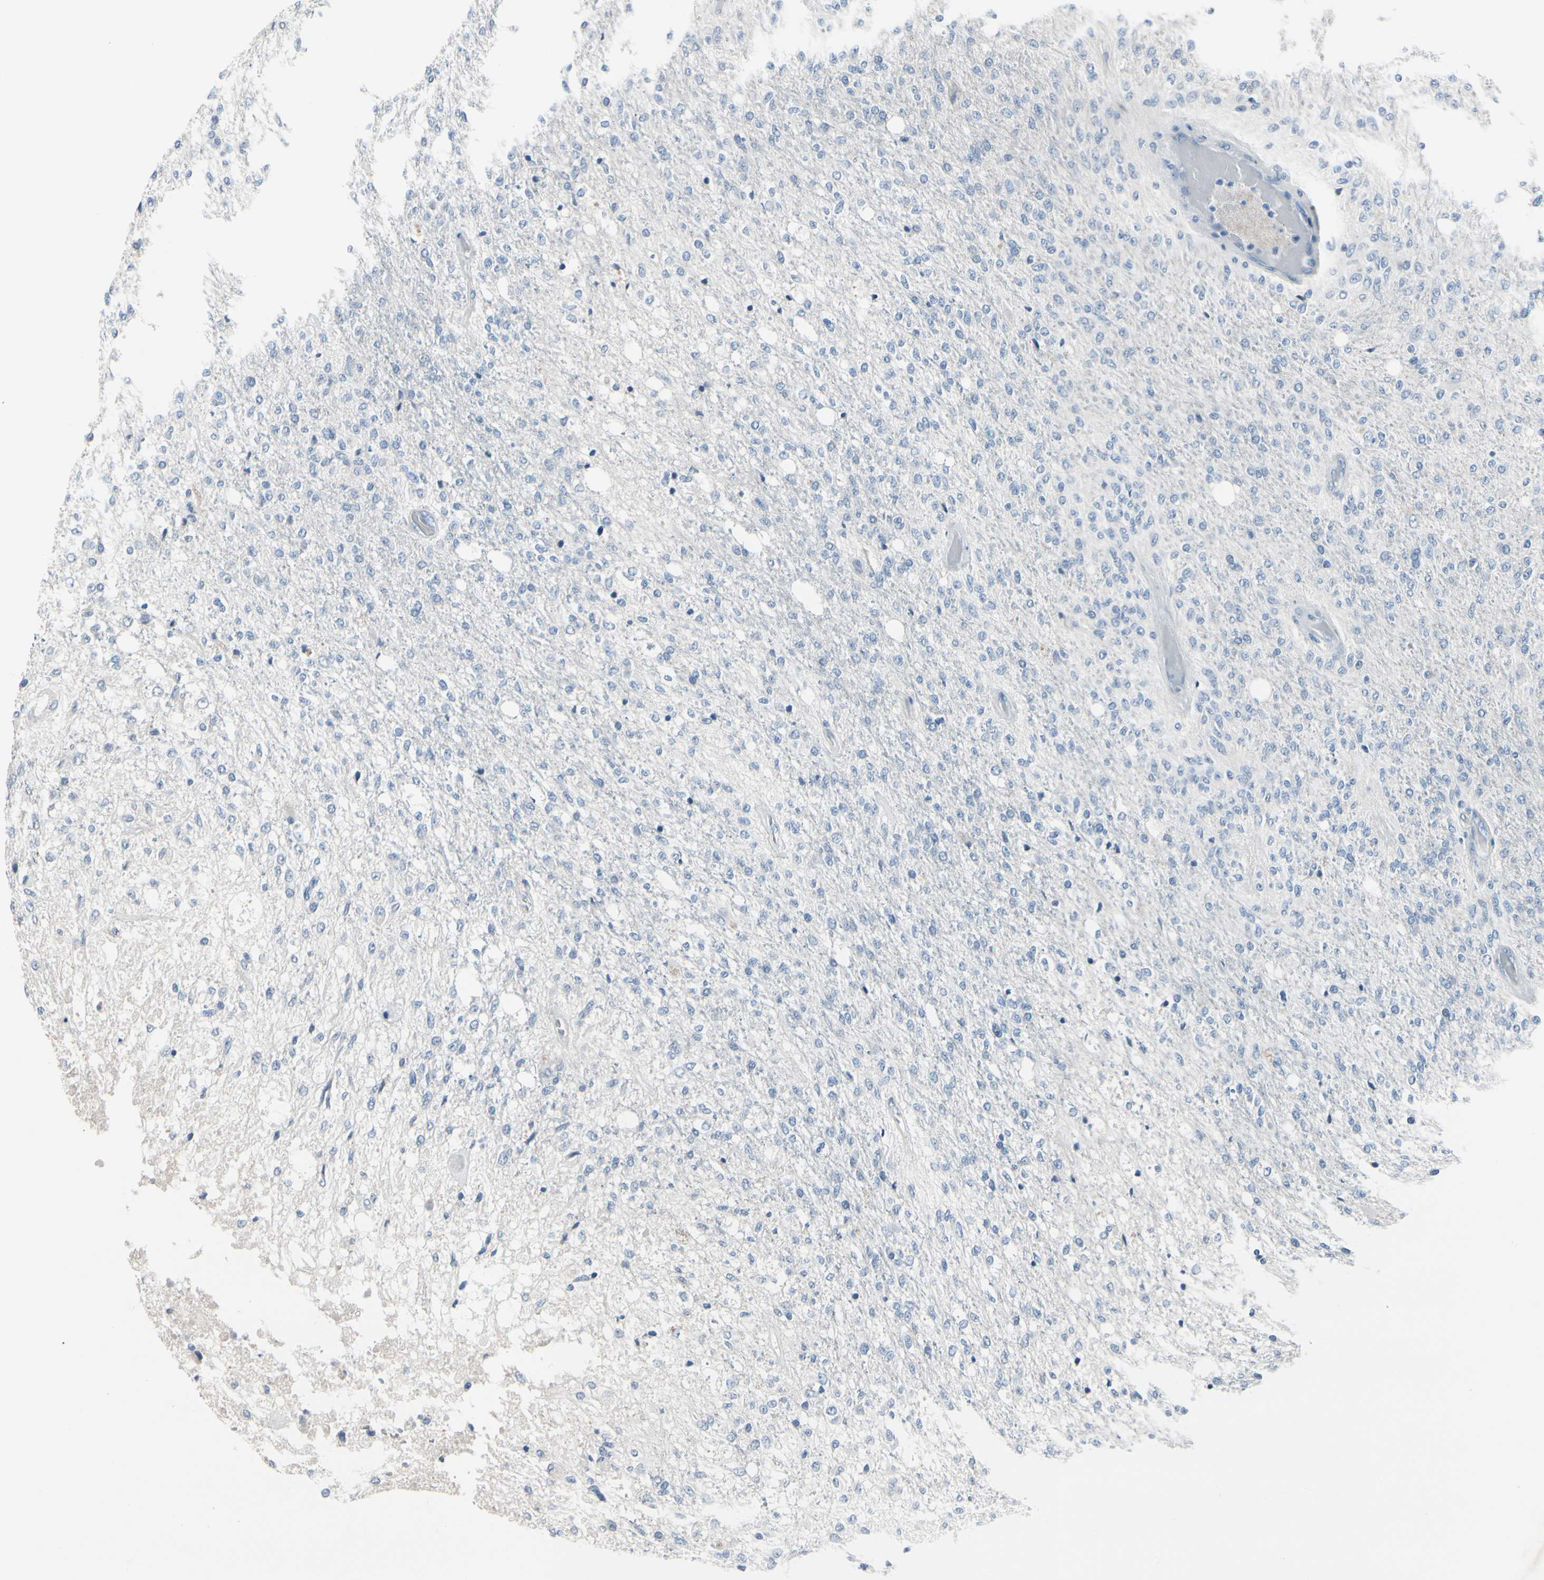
{"staining": {"intensity": "negative", "quantity": "none", "location": "none"}, "tissue": "glioma", "cell_type": "Tumor cells", "image_type": "cancer", "snomed": [{"axis": "morphology", "description": "Normal tissue, NOS"}, {"axis": "morphology", "description": "Glioma, malignant, High grade"}, {"axis": "topography", "description": "Cerebral cortex"}], "caption": "The immunohistochemistry image has no significant positivity in tumor cells of malignant high-grade glioma tissue.", "gene": "PGR", "patient": {"sex": "male", "age": 77}}